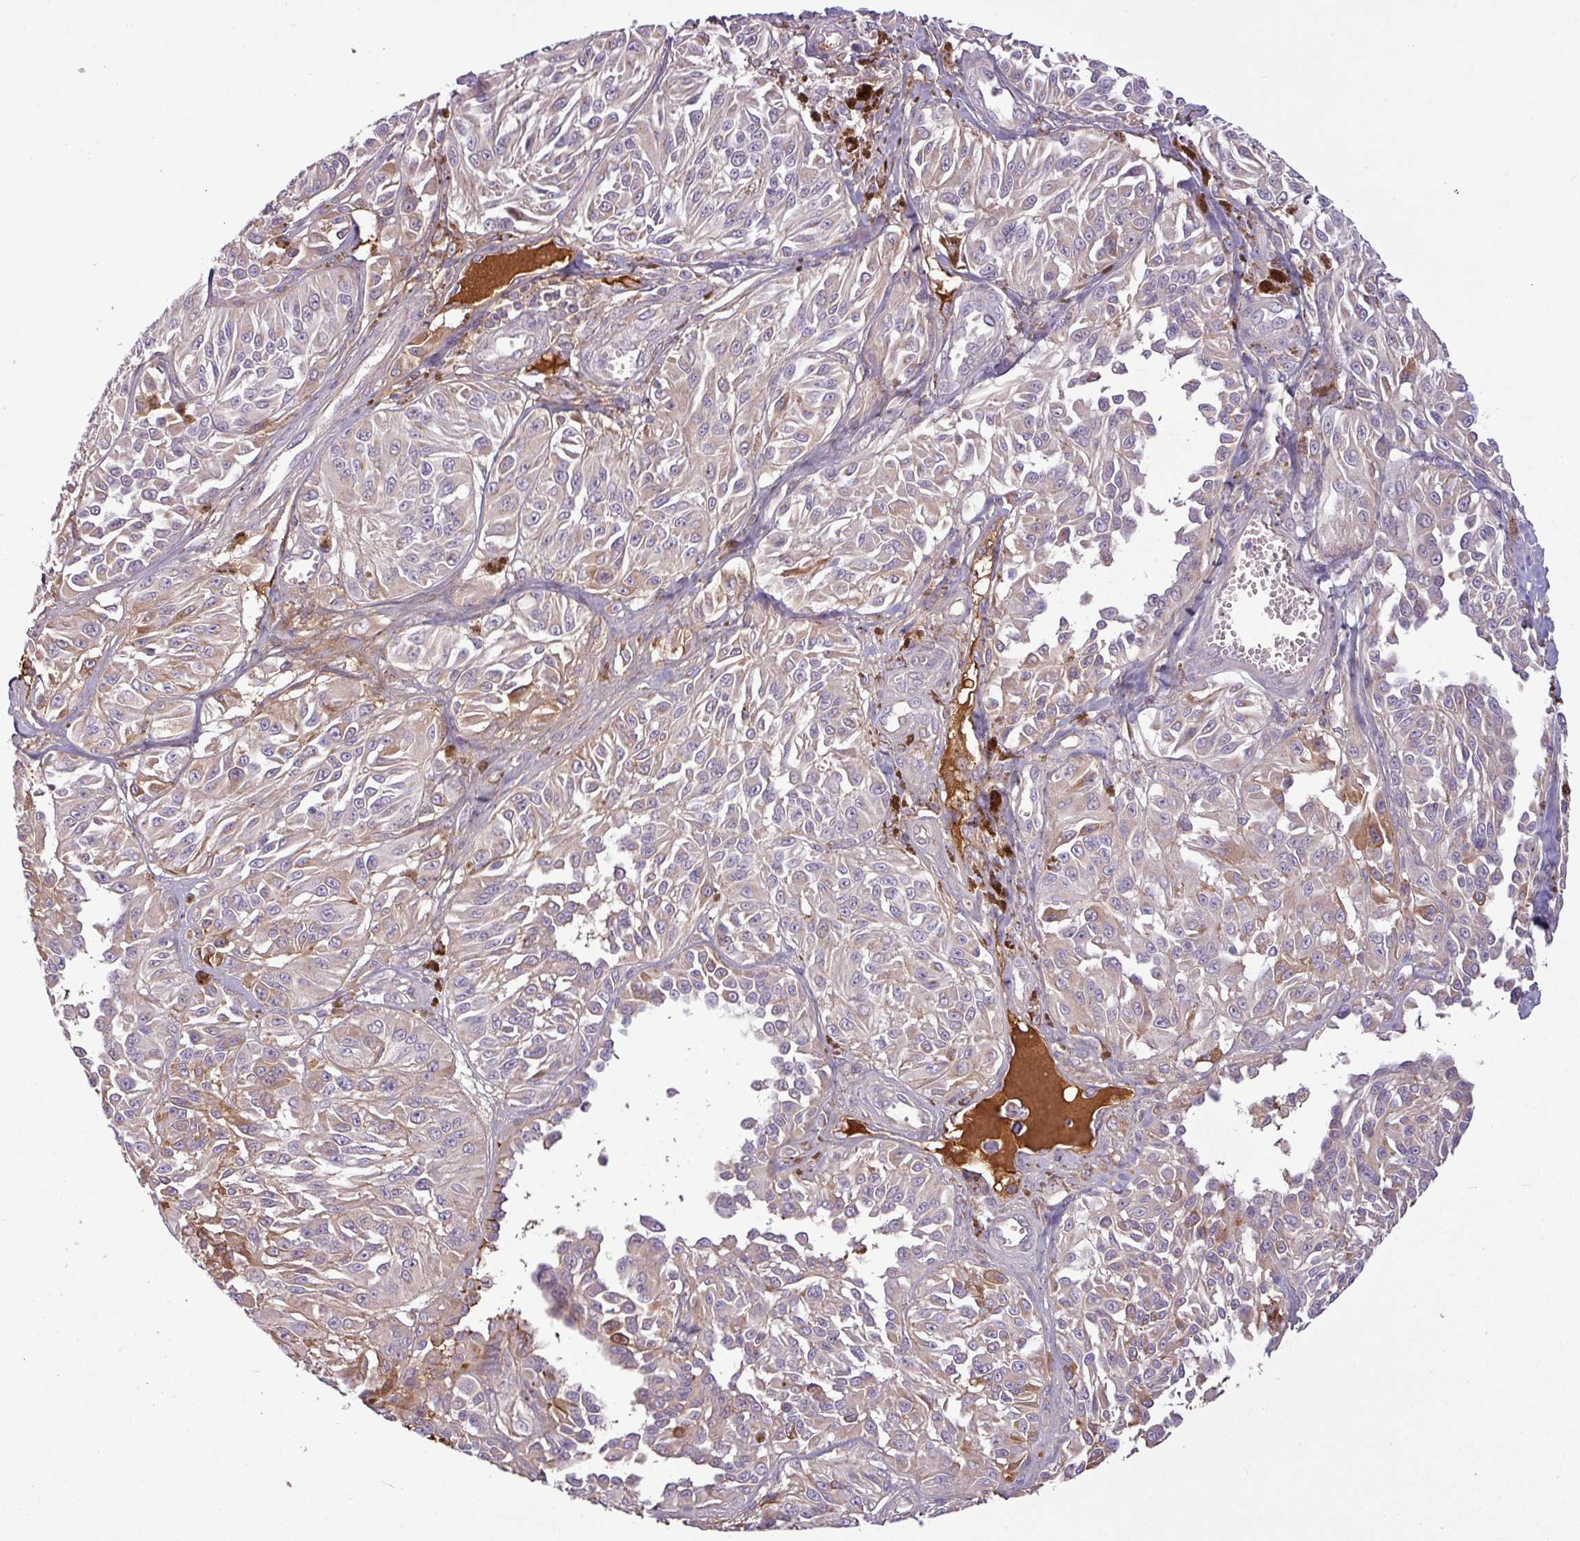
{"staining": {"intensity": "weak", "quantity": "<25%", "location": "cytoplasmic/membranous"}, "tissue": "melanoma", "cell_type": "Tumor cells", "image_type": "cancer", "snomed": [{"axis": "morphology", "description": "Malignant melanoma, NOS"}, {"axis": "topography", "description": "Skin"}], "caption": "Immunohistochemistry photomicrograph of neoplastic tissue: melanoma stained with DAB (3,3'-diaminobenzidine) reveals no significant protein positivity in tumor cells.", "gene": "C4B", "patient": {"sex": "male", "age": 94}}